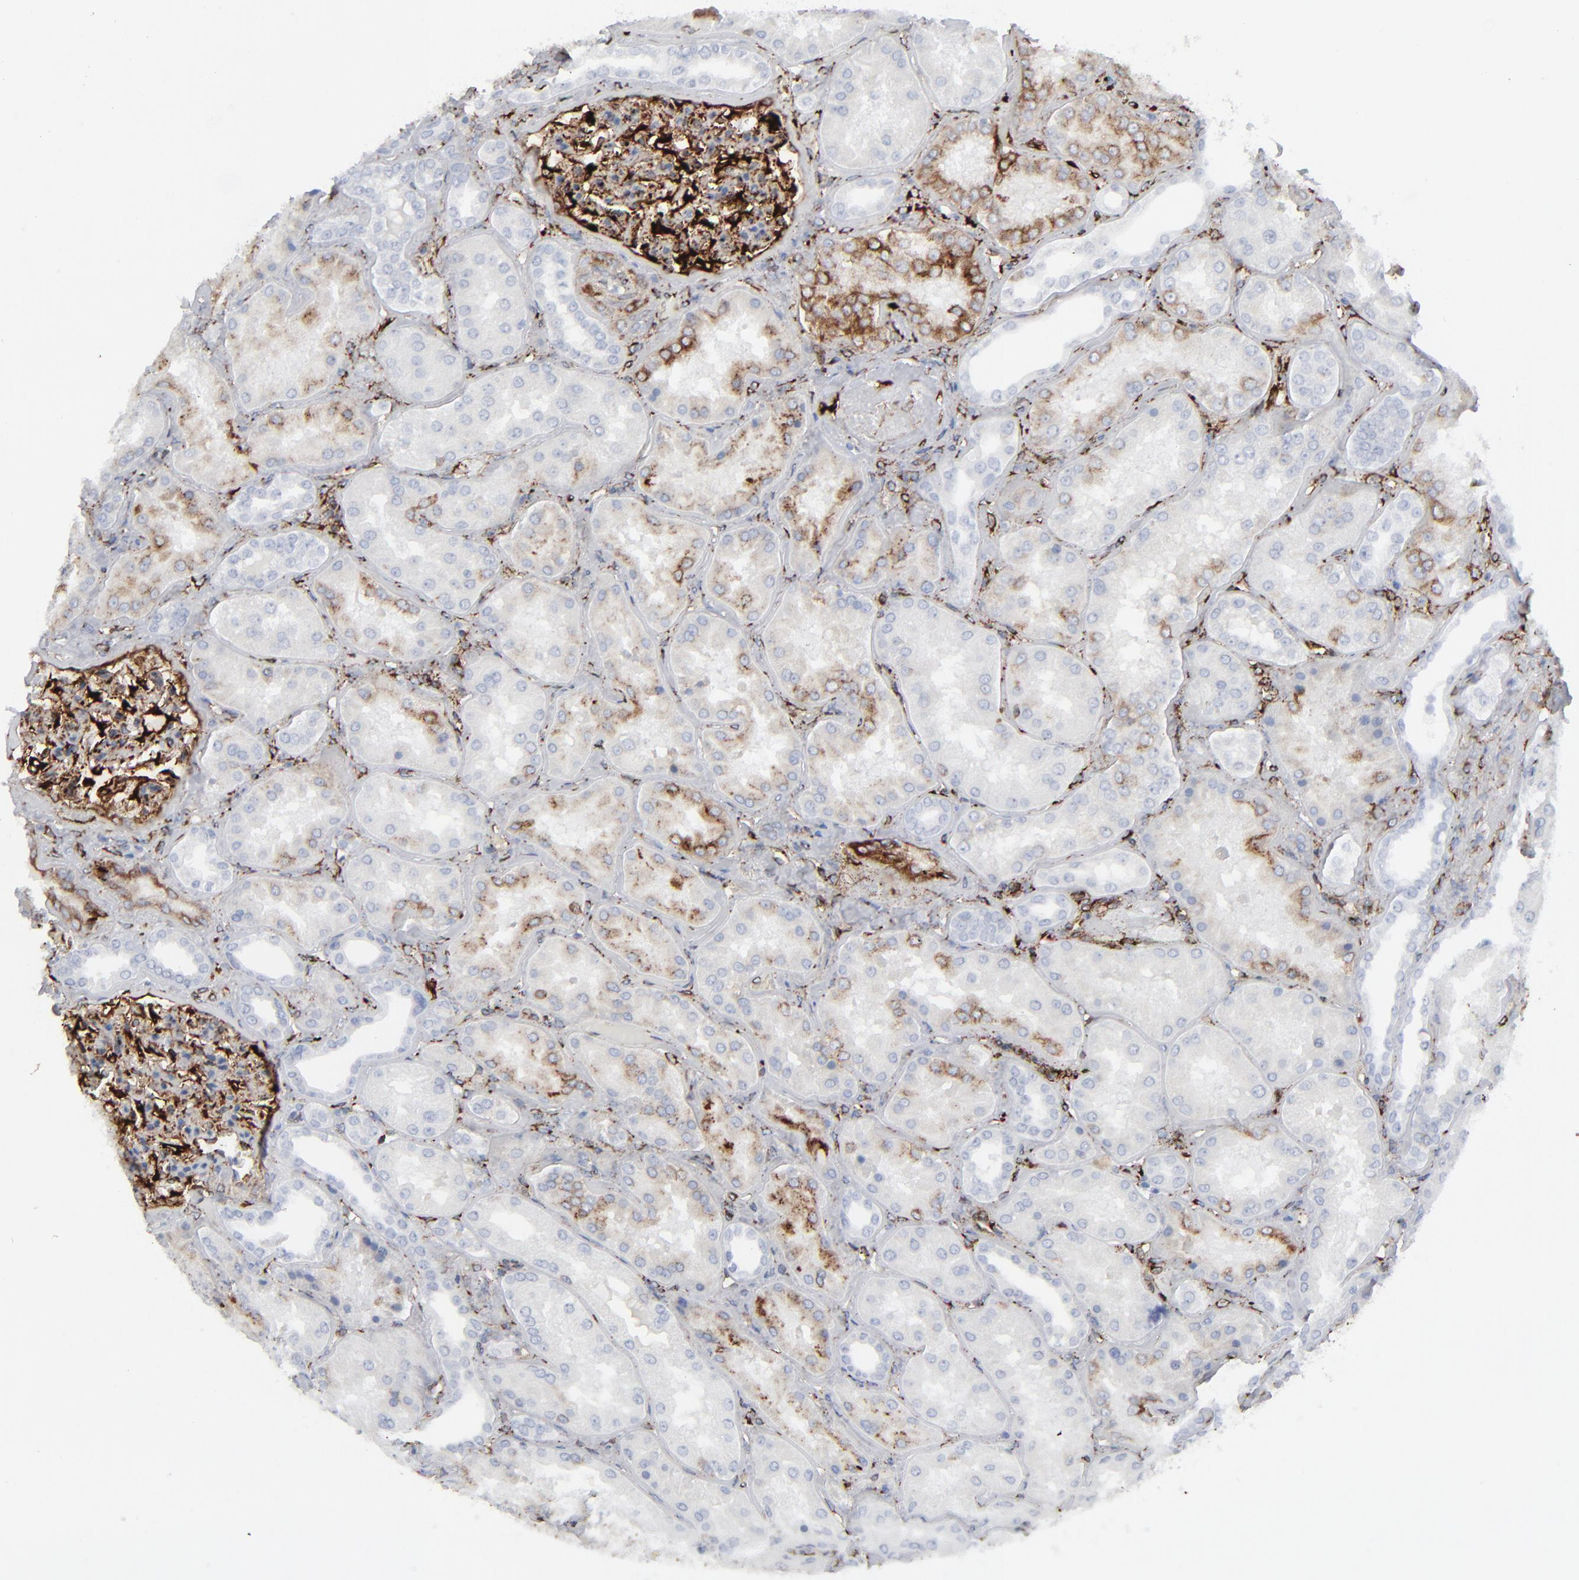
{"staining": {"intensity": "strong", "quantity": ">75%", "location": "cytoplasmic/membranous"}, "tissue": "kidney", "cell_type": "Cells in glomeruli", "image_type": "normal", "snomed": [{"axis": "morphology", "description": "Normal tissue, NOS"}, {"axis": "topography", "description": "Kidney"}], "caption": "A photomicrograph of human kidney stained for a protein shows strong cytoplasmic/membranous brown staining in cells in glomeruli. (Stains: DAB (3,3'-diaminobenzidine) in brown, nuclei in blue, Microscopy: brightfield microscopy at high magnification).", "gene": "SPARC", "patient": {"sex": "female", "age": 56}}